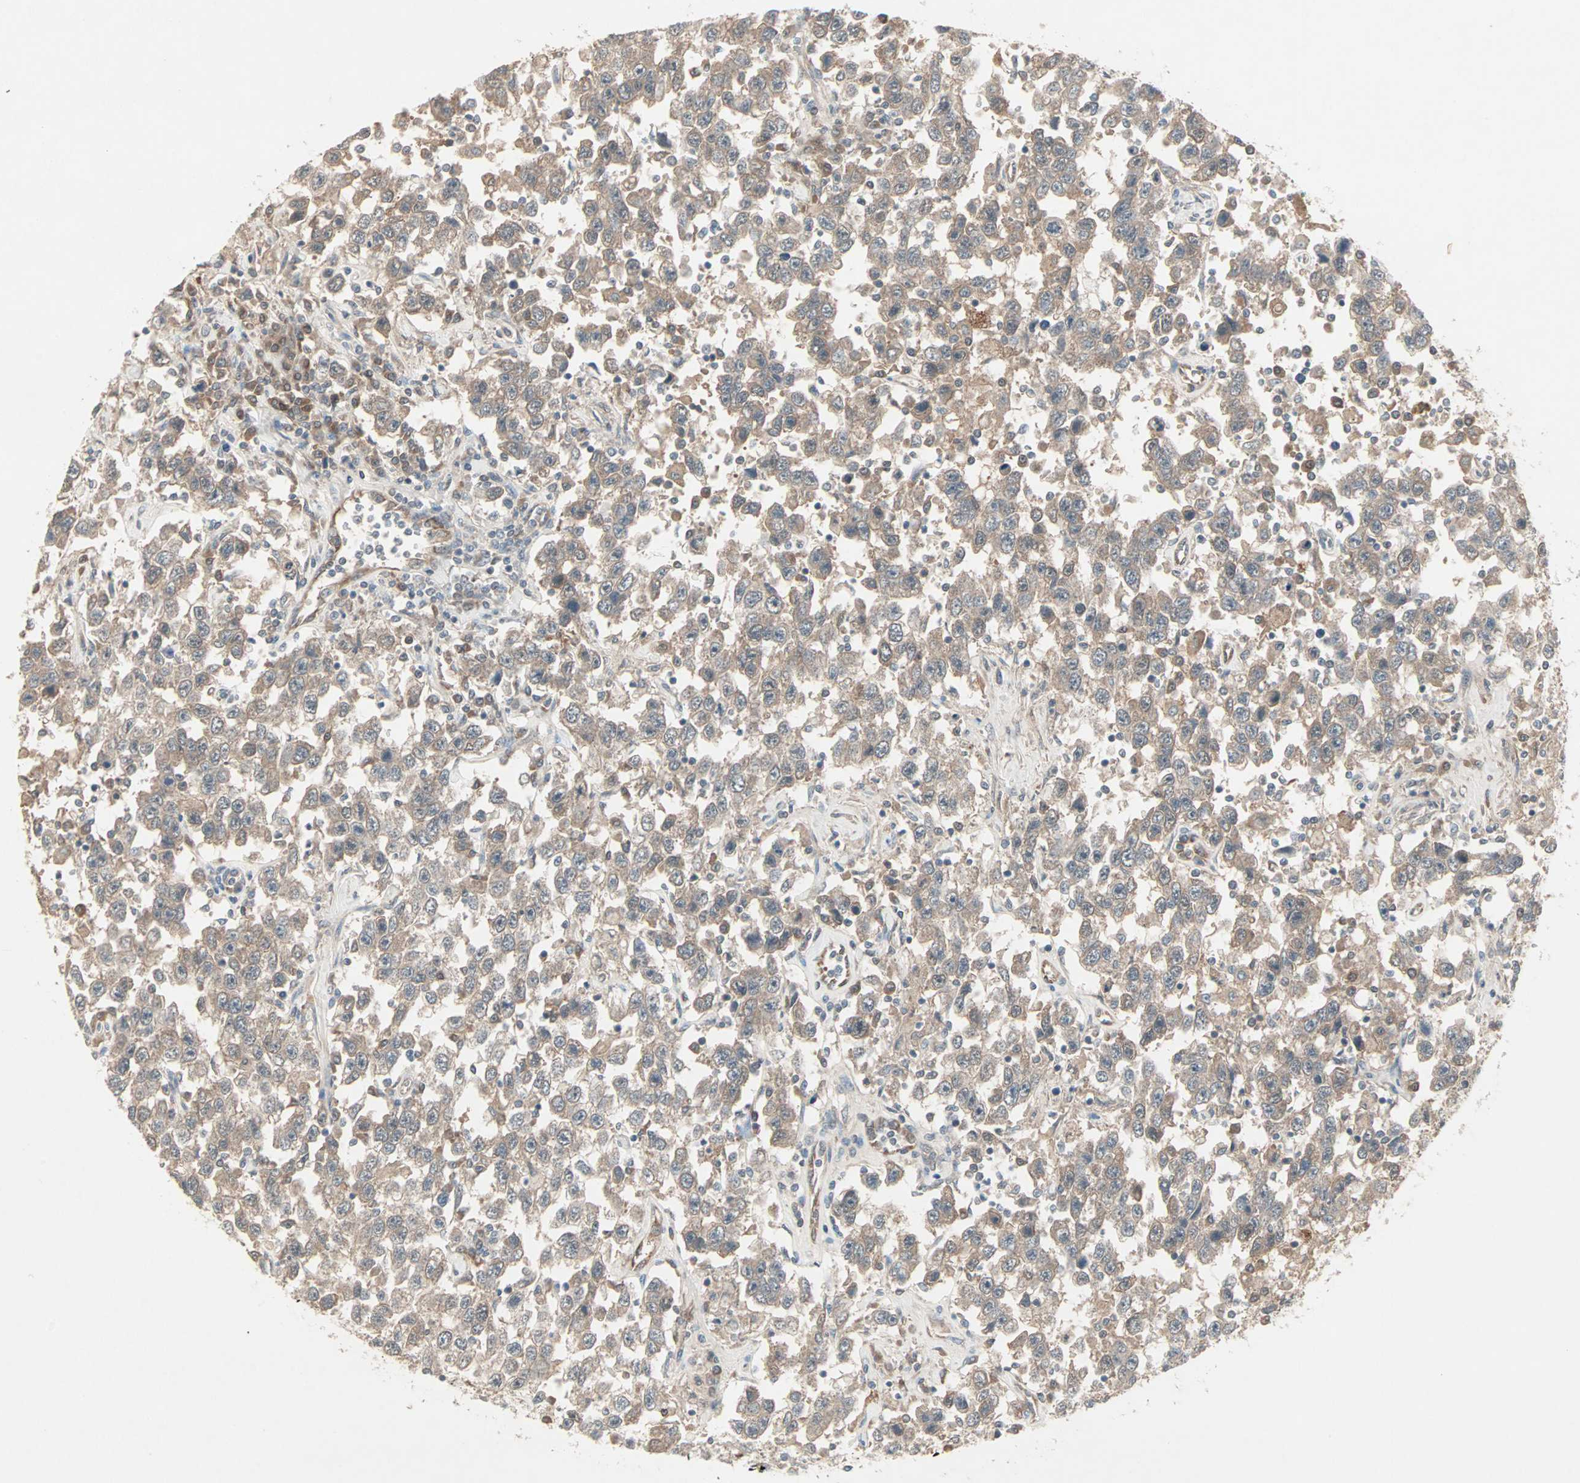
{"staining": {"intensity": "moderate", "quantity": "25%-75%", "location": "cytoplasmic/membranous"}, "tissue": "testis cancer", "cell_type": "Tumor cells", "image_type": "cancer", "snomed": [{"axis": "morphology", "description": "Seminoma, NOS"}, {"axis": "topography", "description": "Testis"}], "caption": "Immunohistochemical staining of testis seminoma demonstrates moderate cytoplasmic/membranous protein expression in about 25%-75% of tumor cells. (DAB (3,3'-diaminobenzidine) = brown stain, brightfield microscopy at high magnification).", "gene": "JMJD7-PLA2G4B", "patient": {"sex": "male", "age": 41}}